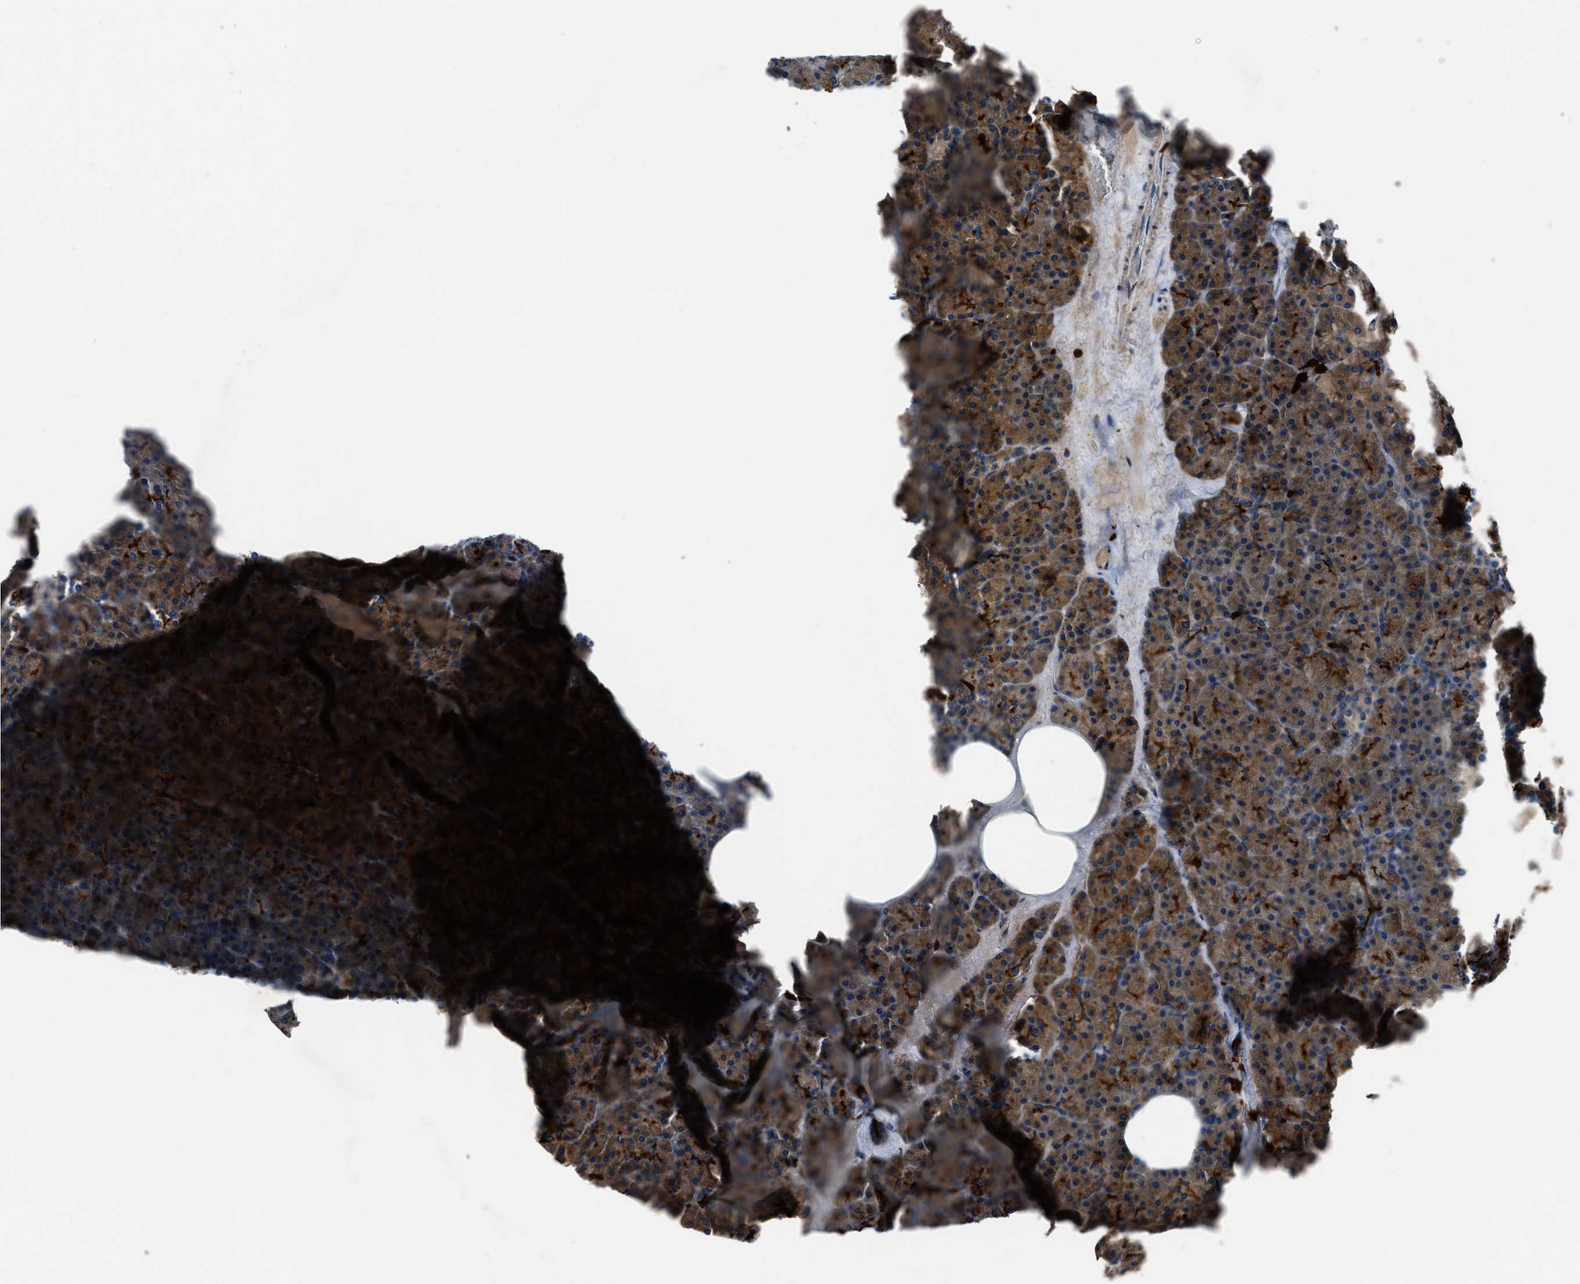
{"staining": {"intensity": "moderate", "quantity": ">75%", "location": "cytoplasmic/membranous"}, "tissue": "pancreas", "cell_type": "Exocrine glandular cells", "image_type": "normal", "snomed": [{"axis": "morphology", "description": "Normal tissue, NOS"}, {"axis": "morphology", "description": "Carcinoid, malignant, NOS"}, {"axis": "topography", "description": "Pancreas"}], "caption": "A micrograph of human pancreas stained for a protein demonstrates moderate cytoplasmic/membranous brown staining in exocrine glandular cells. (DAB (3,3'-diaminobenzidine) IHC, brown staining for protein, blue staining for nuclei).", "gene": "ANGPT1", "patient": {"sex": "female", "age": 35}}